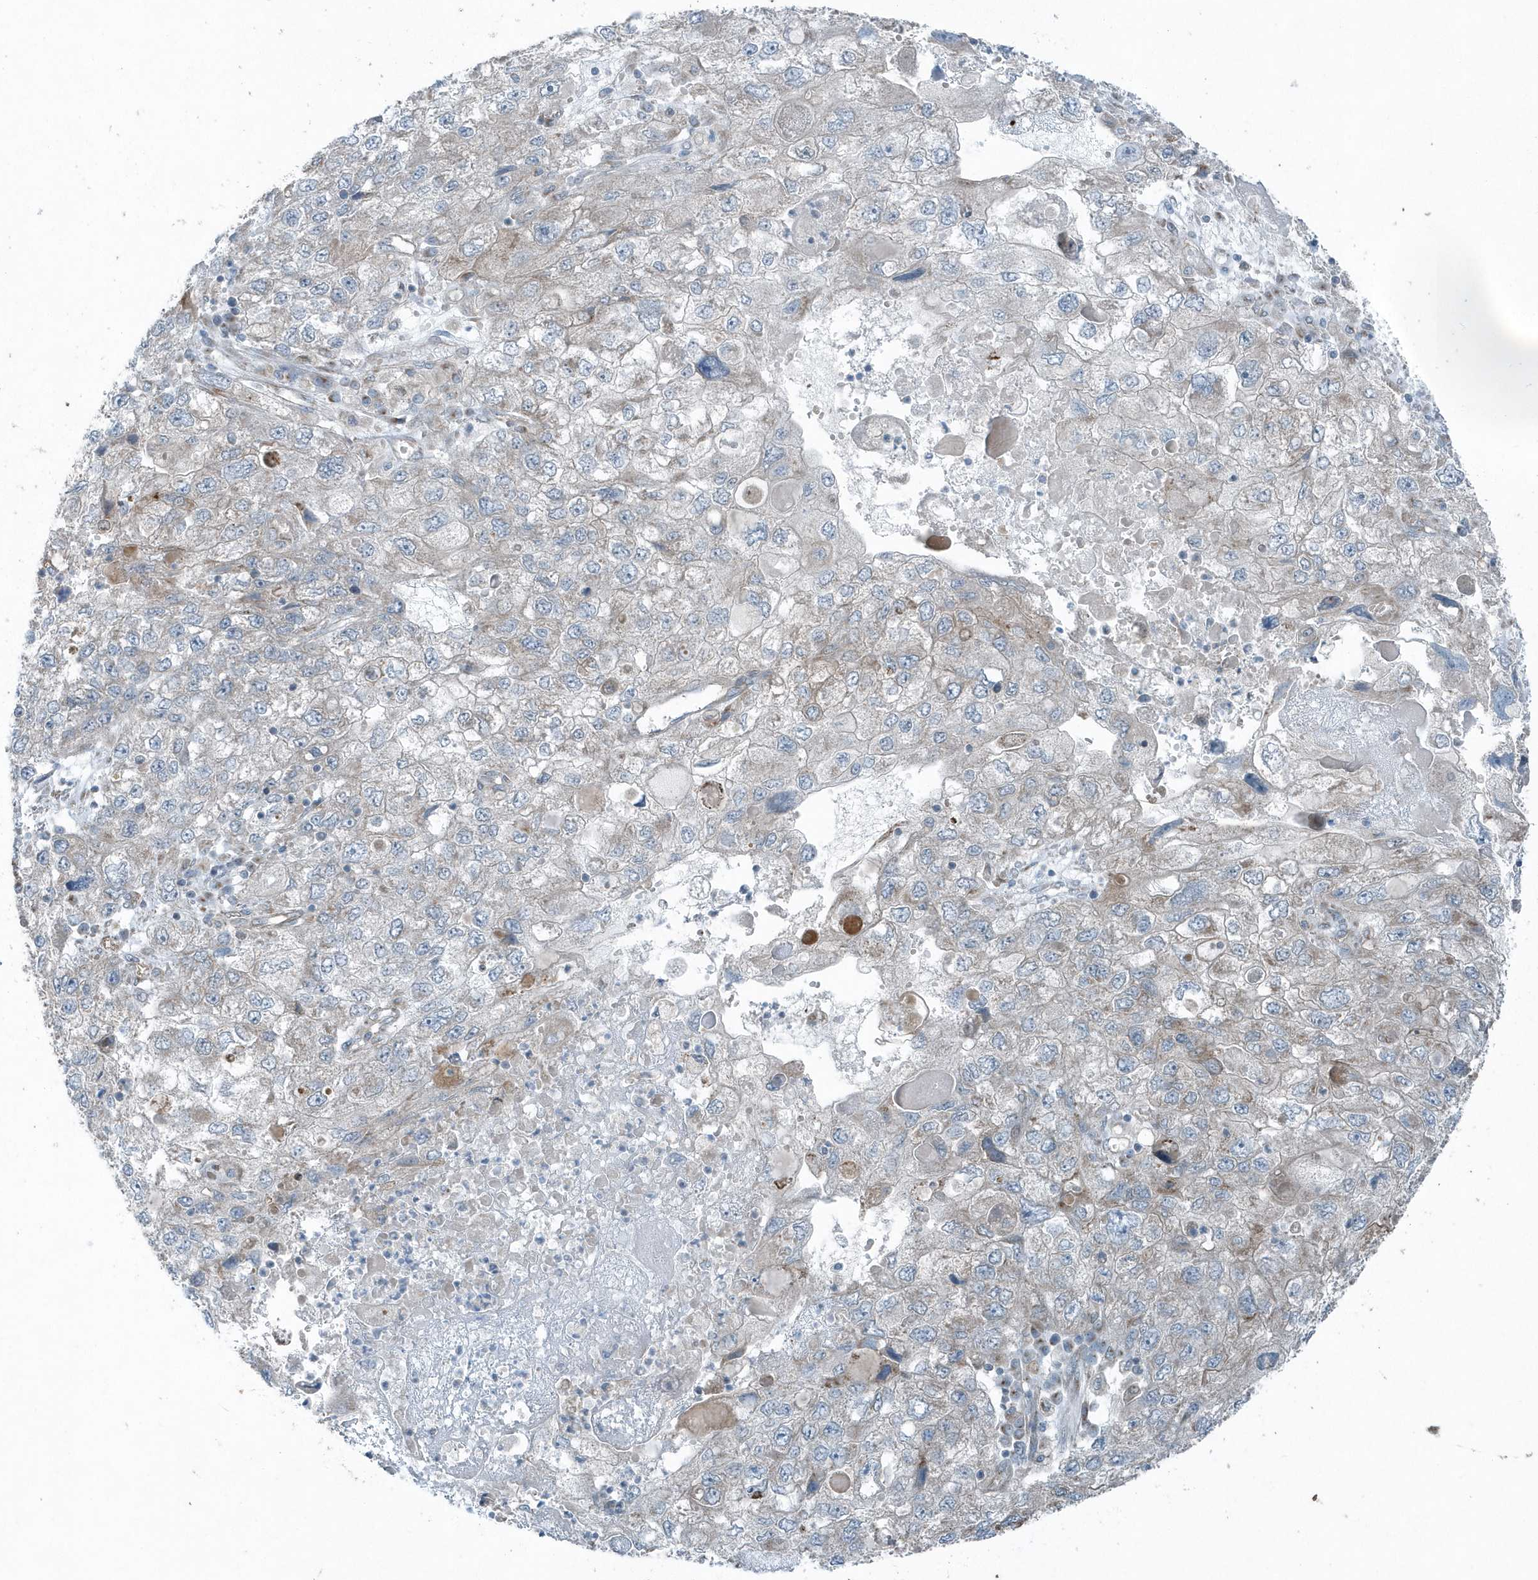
{"staining": {"intensity": "negative", "quantity": "none", "location": "none"}, "tissue": "endometrial cancer", "cell_type": "Tumor cells", "image_type": "cancer", "snomed": [{"axis": "morphology", "description": "Adenocarcinoma, NOS"}, {"axis": "topography", "description": "Endometrium"}], "caption": "Human endometrial cancer (adenocarcinoma) stained for a protein using IHC reveals no expression in tumor cells.", "gene": "GCC2", "patient": {"sex": "female", "age": 49}}